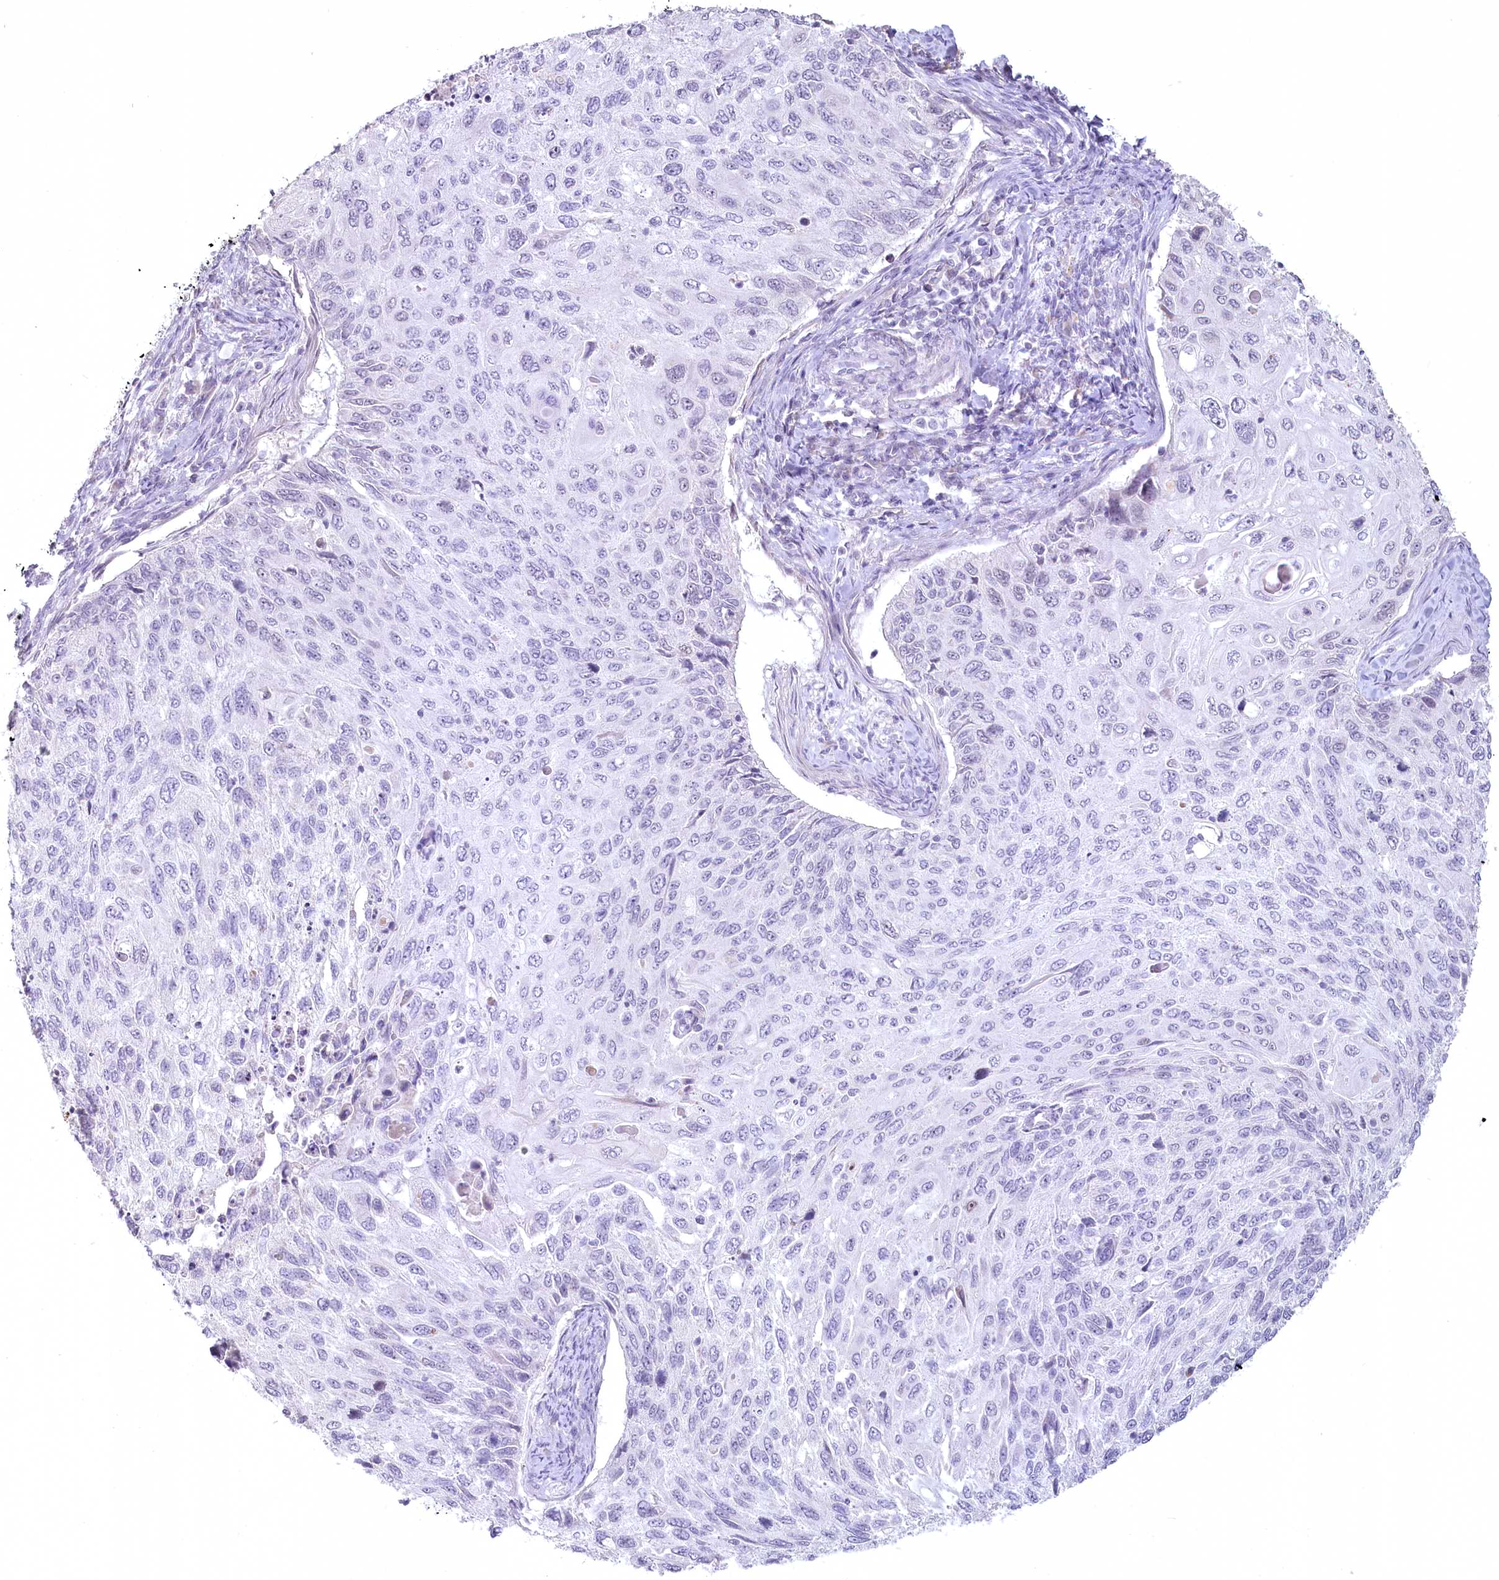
{"staining": {"intensity": "negative", "quantity": "none", "location": "none"}, "tissue": "cervical cancer", "cell_type": "Tumor cells", "image_type": "cancer", "snomed": [{"axis": "morphology", "description": "Squamous cell carcinoma, NOS"}, {"axis": "topography", "description": "Cervix"}], "caption": "Tumor cells are negative for brown protein staining in squamous cell carcinoma (cervical). (Brightfield microscopy of DAB (3,3'-diaminobenzidine) IHC at high magnification).", "gene": "USP11", "patient": {"sex": "female", "age": 70}}